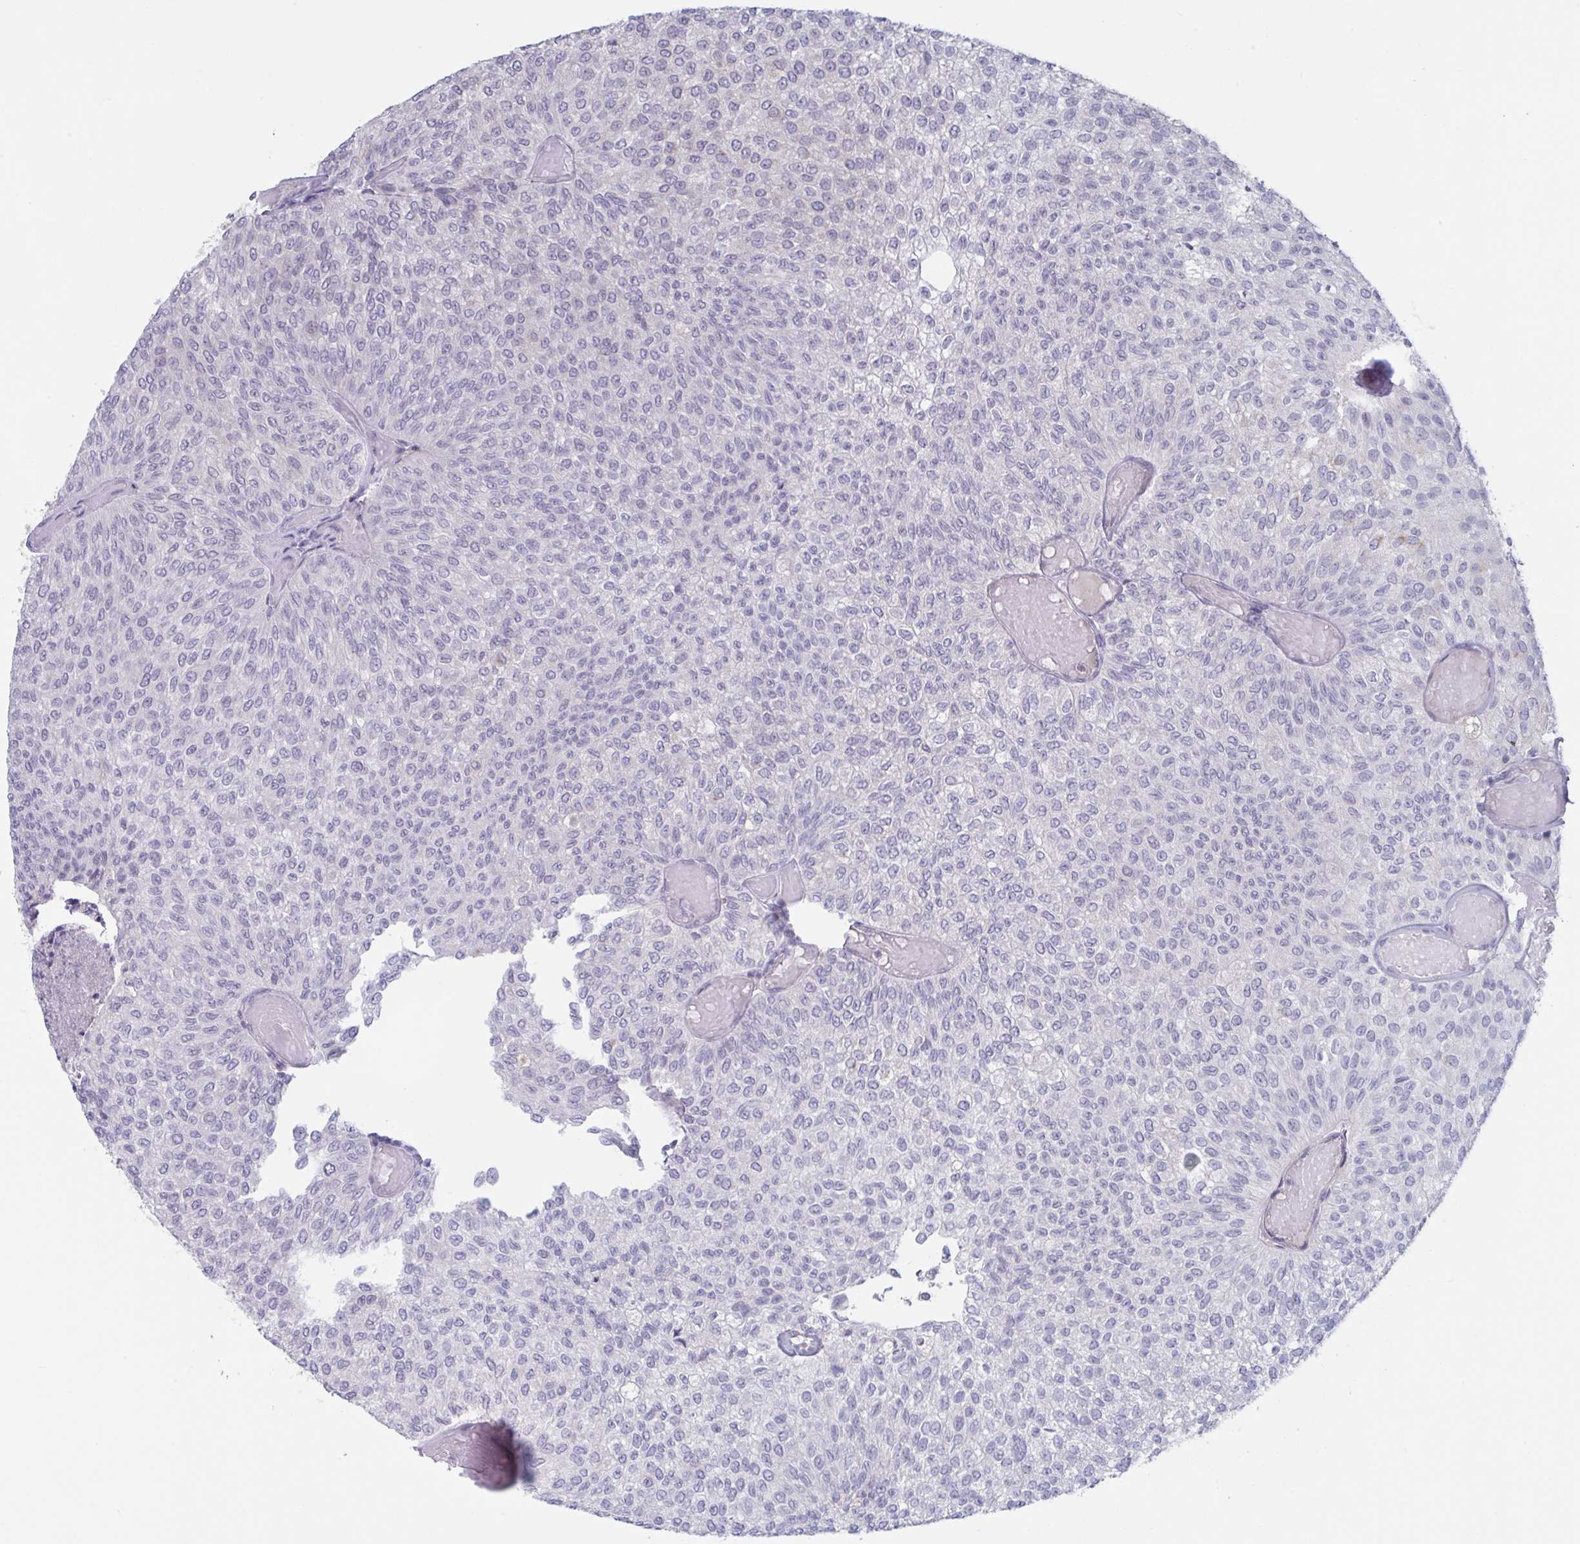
{"staining": {"intensity": "negative", "quantity": "none", "location": "none"}, "tissue": "urothelial cancer", "cell_type": "Tumor cells", "image_type": "cancer", "snomed": [{"axis": "morphology", "description": "Urothelial carcinoma, Low grade"}, {"axis": "topography", "description": "Urinary bladder"}], "caption": "Immunohistochemistry (IHC) of human urothelial carcinoma (low-grade) demonstrates no staining in tumor cells.", "gene": "STK26", "patient": {"sex": "male", "age": 78}}